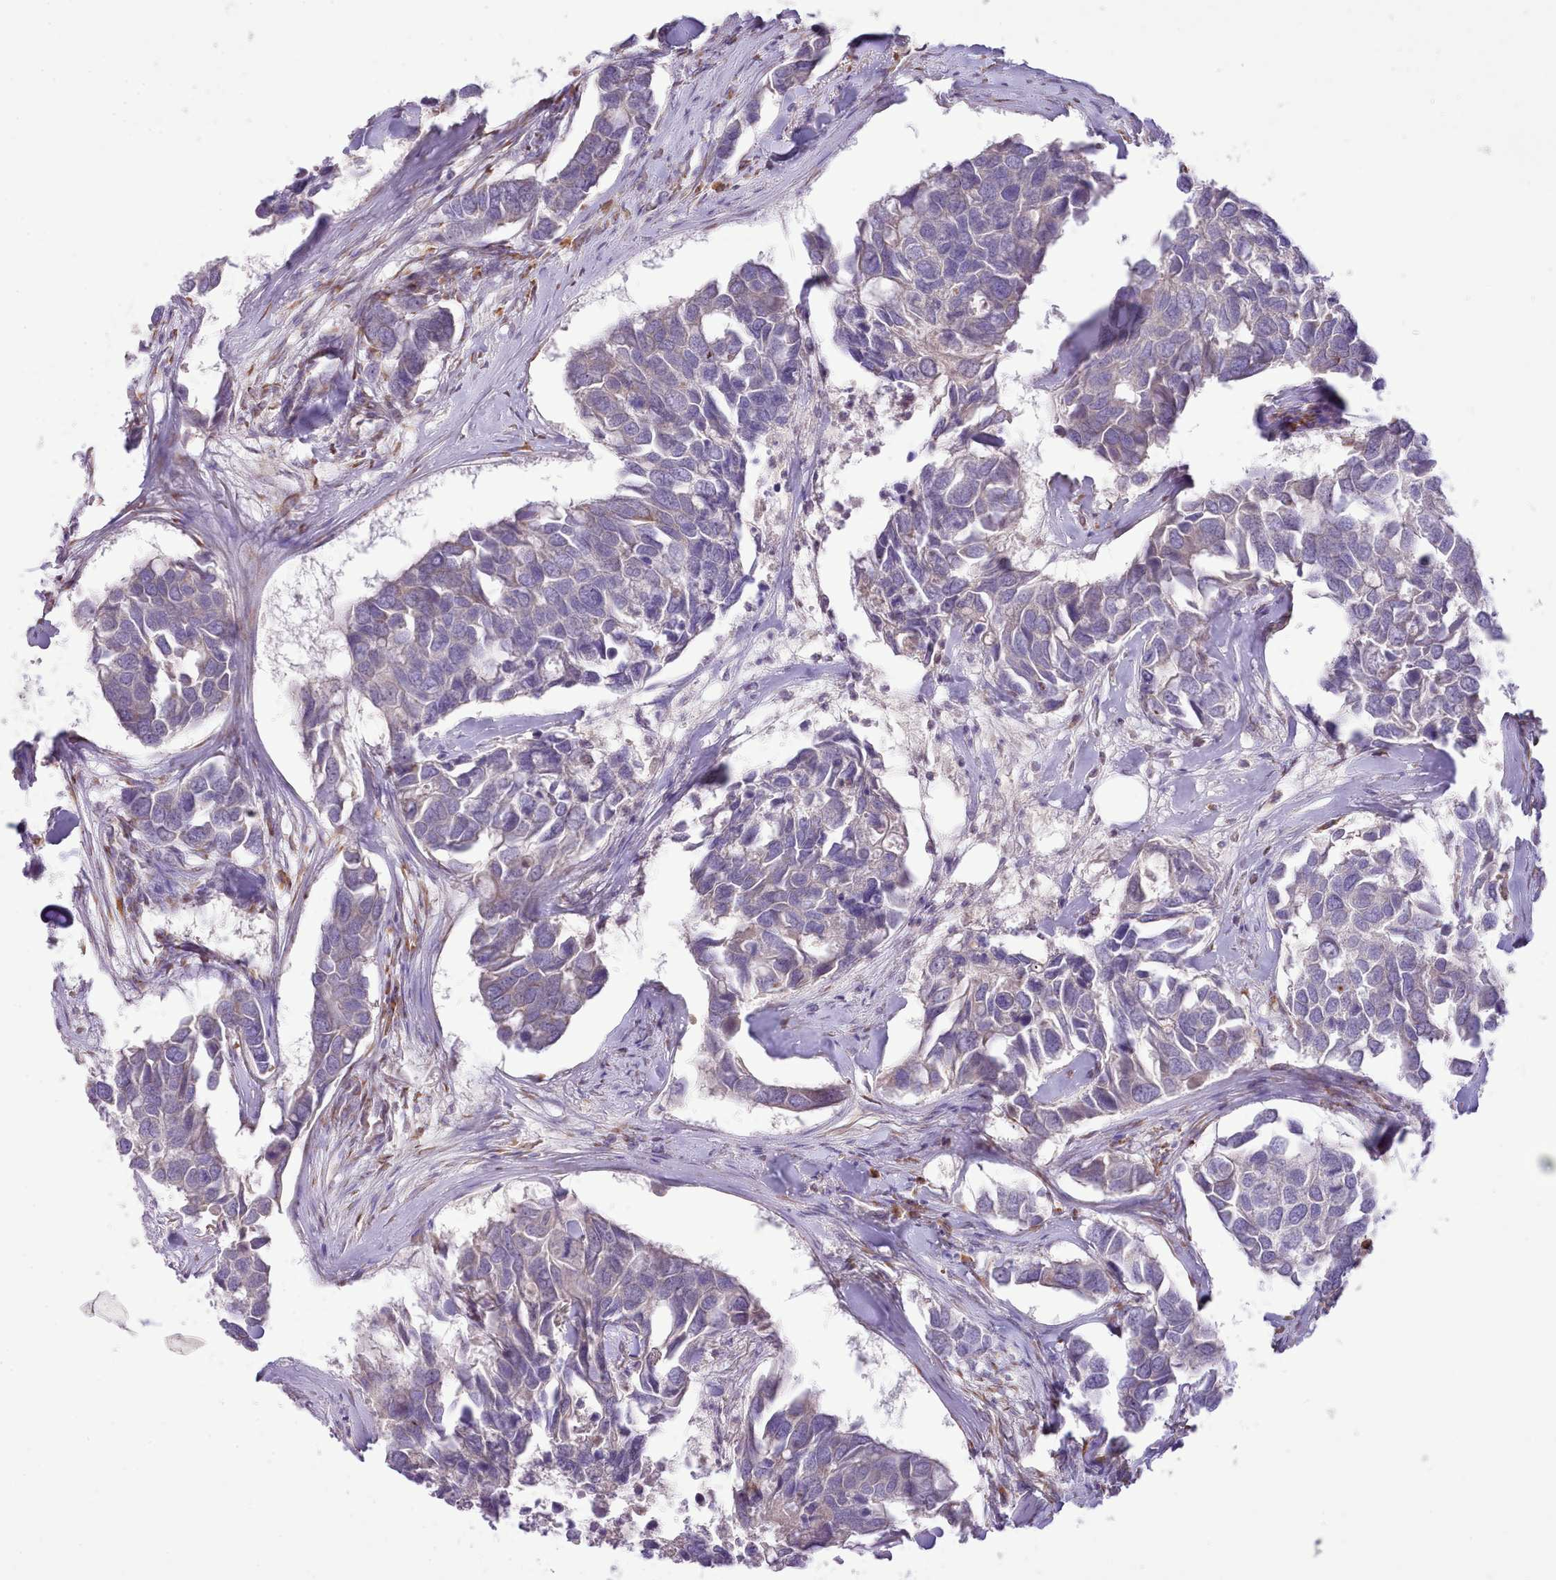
{"staining": {"intensity": "negative", "quantity": "none", "location": "none"}, "tissue": "breast cancer", "cell_type": "Tumor cells", "image_type": "cancer", "snomed": [{"axis": "morphology", "description": "Duct carcinoma"}, {"axis": "topography", "description": "Breast"}], "caption": "Tumor cells show no significant protein expression in breast cancer.", "gene": "CCL1", "patient": {"sex": "female", "age": 83}}